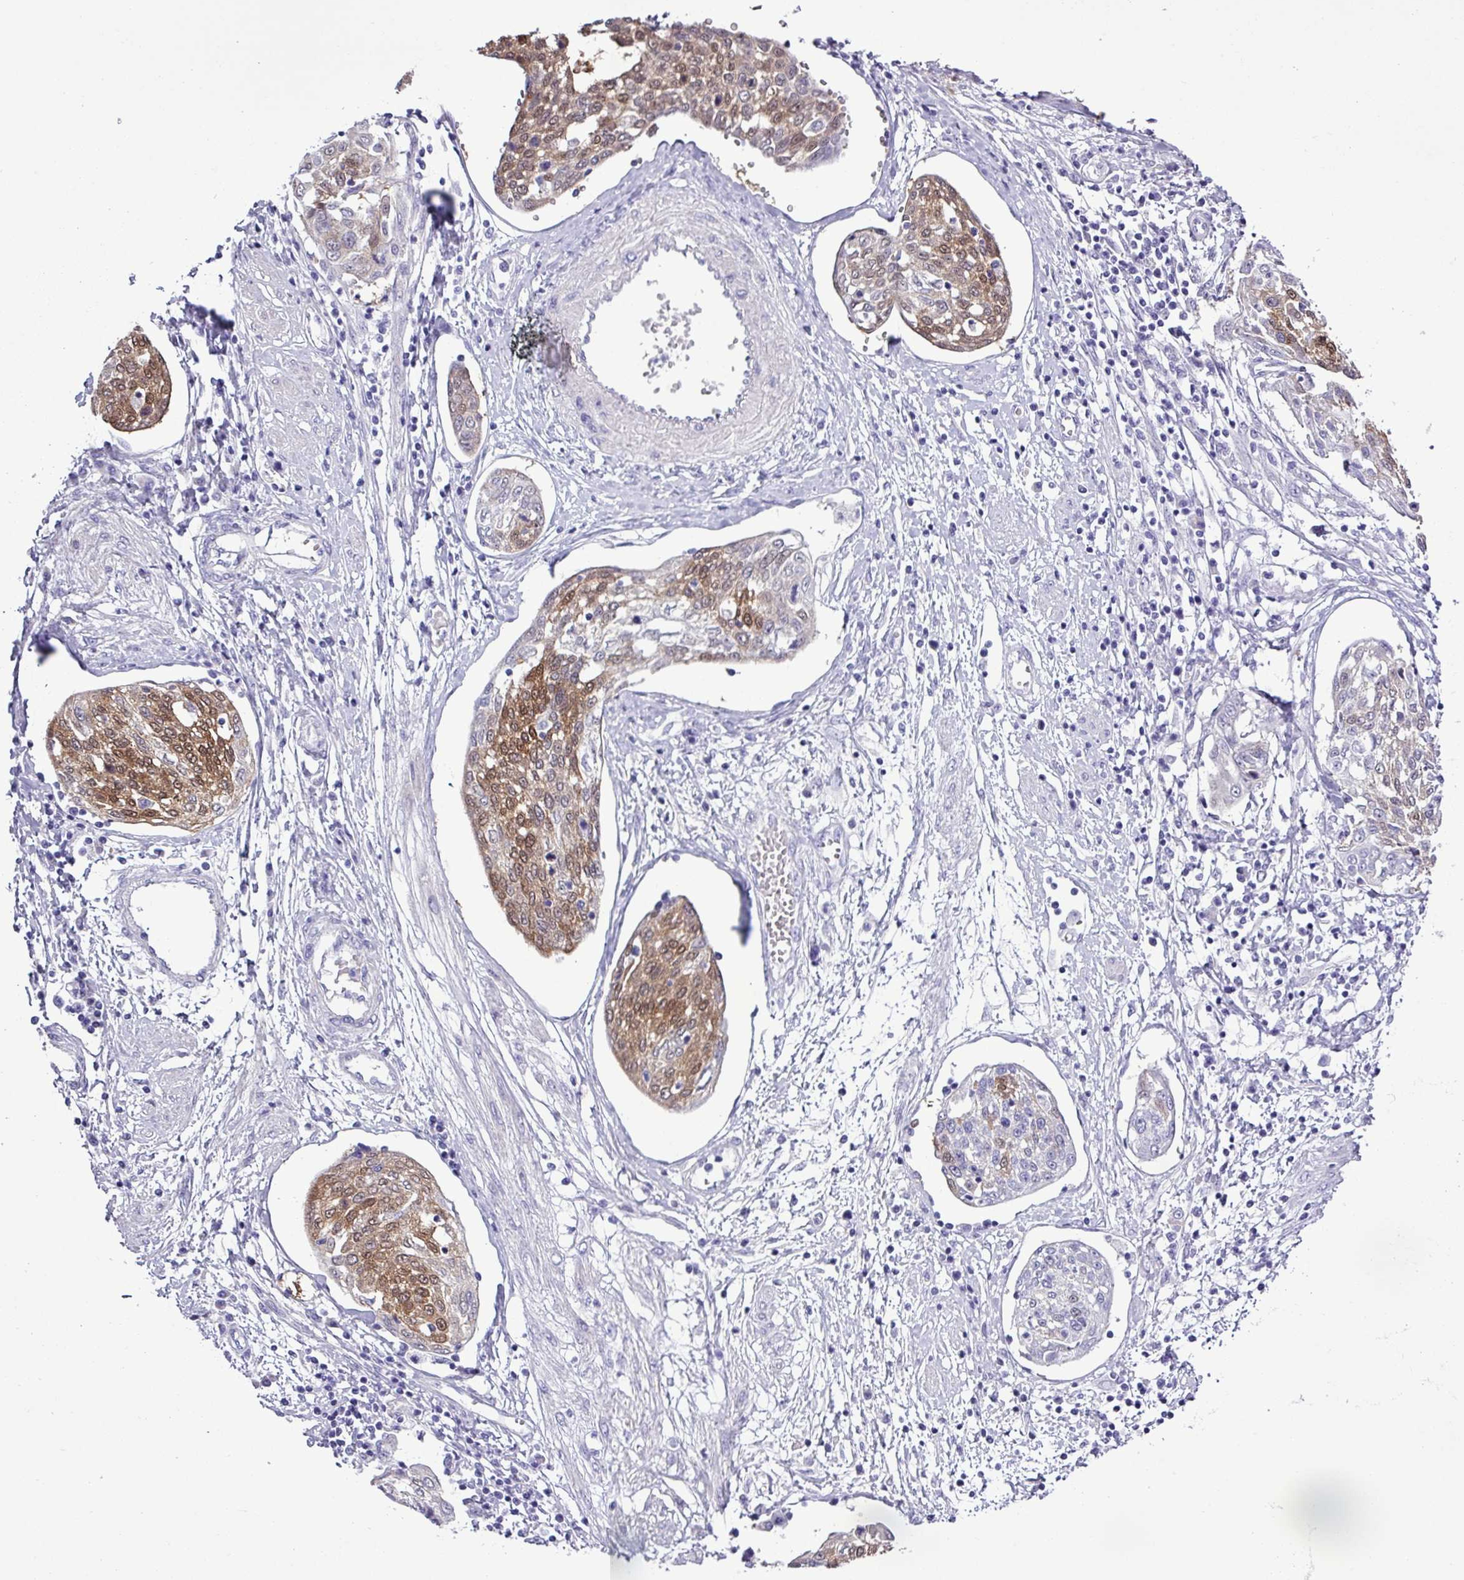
{"staining": {"intensity": "moderate", "quantity": ">75%", "location": "cytoplasmic/membranous,nuclear"}, "tissue": "cervical cancer", "cell_type": "Tumor cells", "image_type": "cancer", "snomed": [{"axis": "morphology", "description": "Squamous cell carcinoma, NOS"}, {"axis": "topography", "description": "Cervix"}], "caption": "Moderate cytoplasmic/membranous and nuclear protein positivity is present in approximately >75% of tumor cells in cervical squamous cell carcinoma.", "gene": "ALDH3A1", "patient": {"sex": "female", "age": 34}}